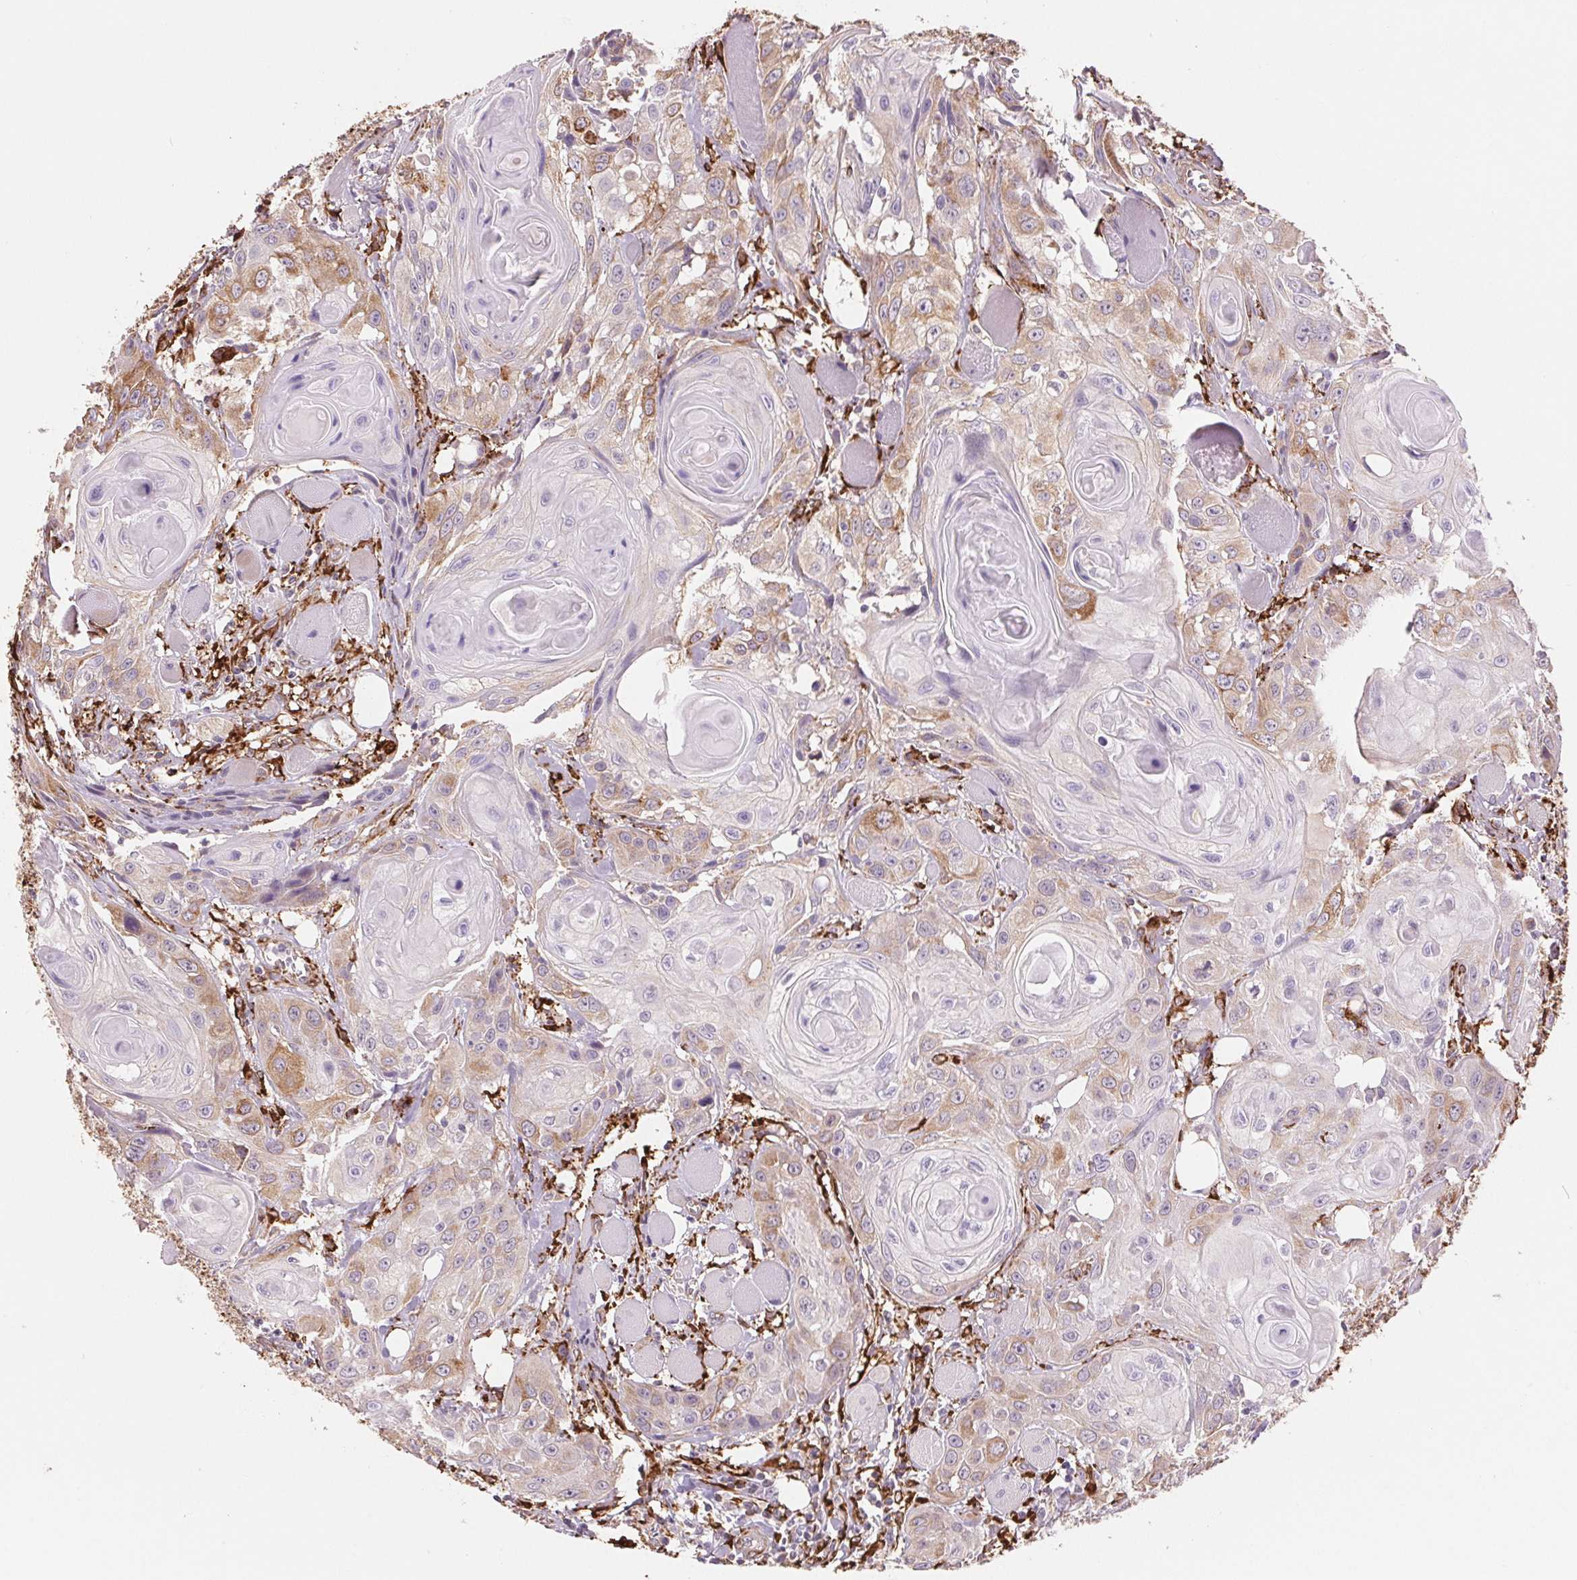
{"staining": {"intensity": "weak", "quantity": "<25%", "location": "cytoplasmic/membranous"}, "tissue": "head and neck cancer", "cell_type": "Tumor cells", "image_type": "cancer", "snomed": [{"axis": "morphology", "description": "Squamous cell carcinoma, NOS"}, {"axis": "topography", "description": "Oral tissue"}, {"axis": "topography", "description": "Head-Neck"}], "caption": "Protein analysis of head and neck cancer demonstrates no significant positivity in tumor cells.", "gene": "FKBP10", "patient": {"sex": "male", "age": 58}}